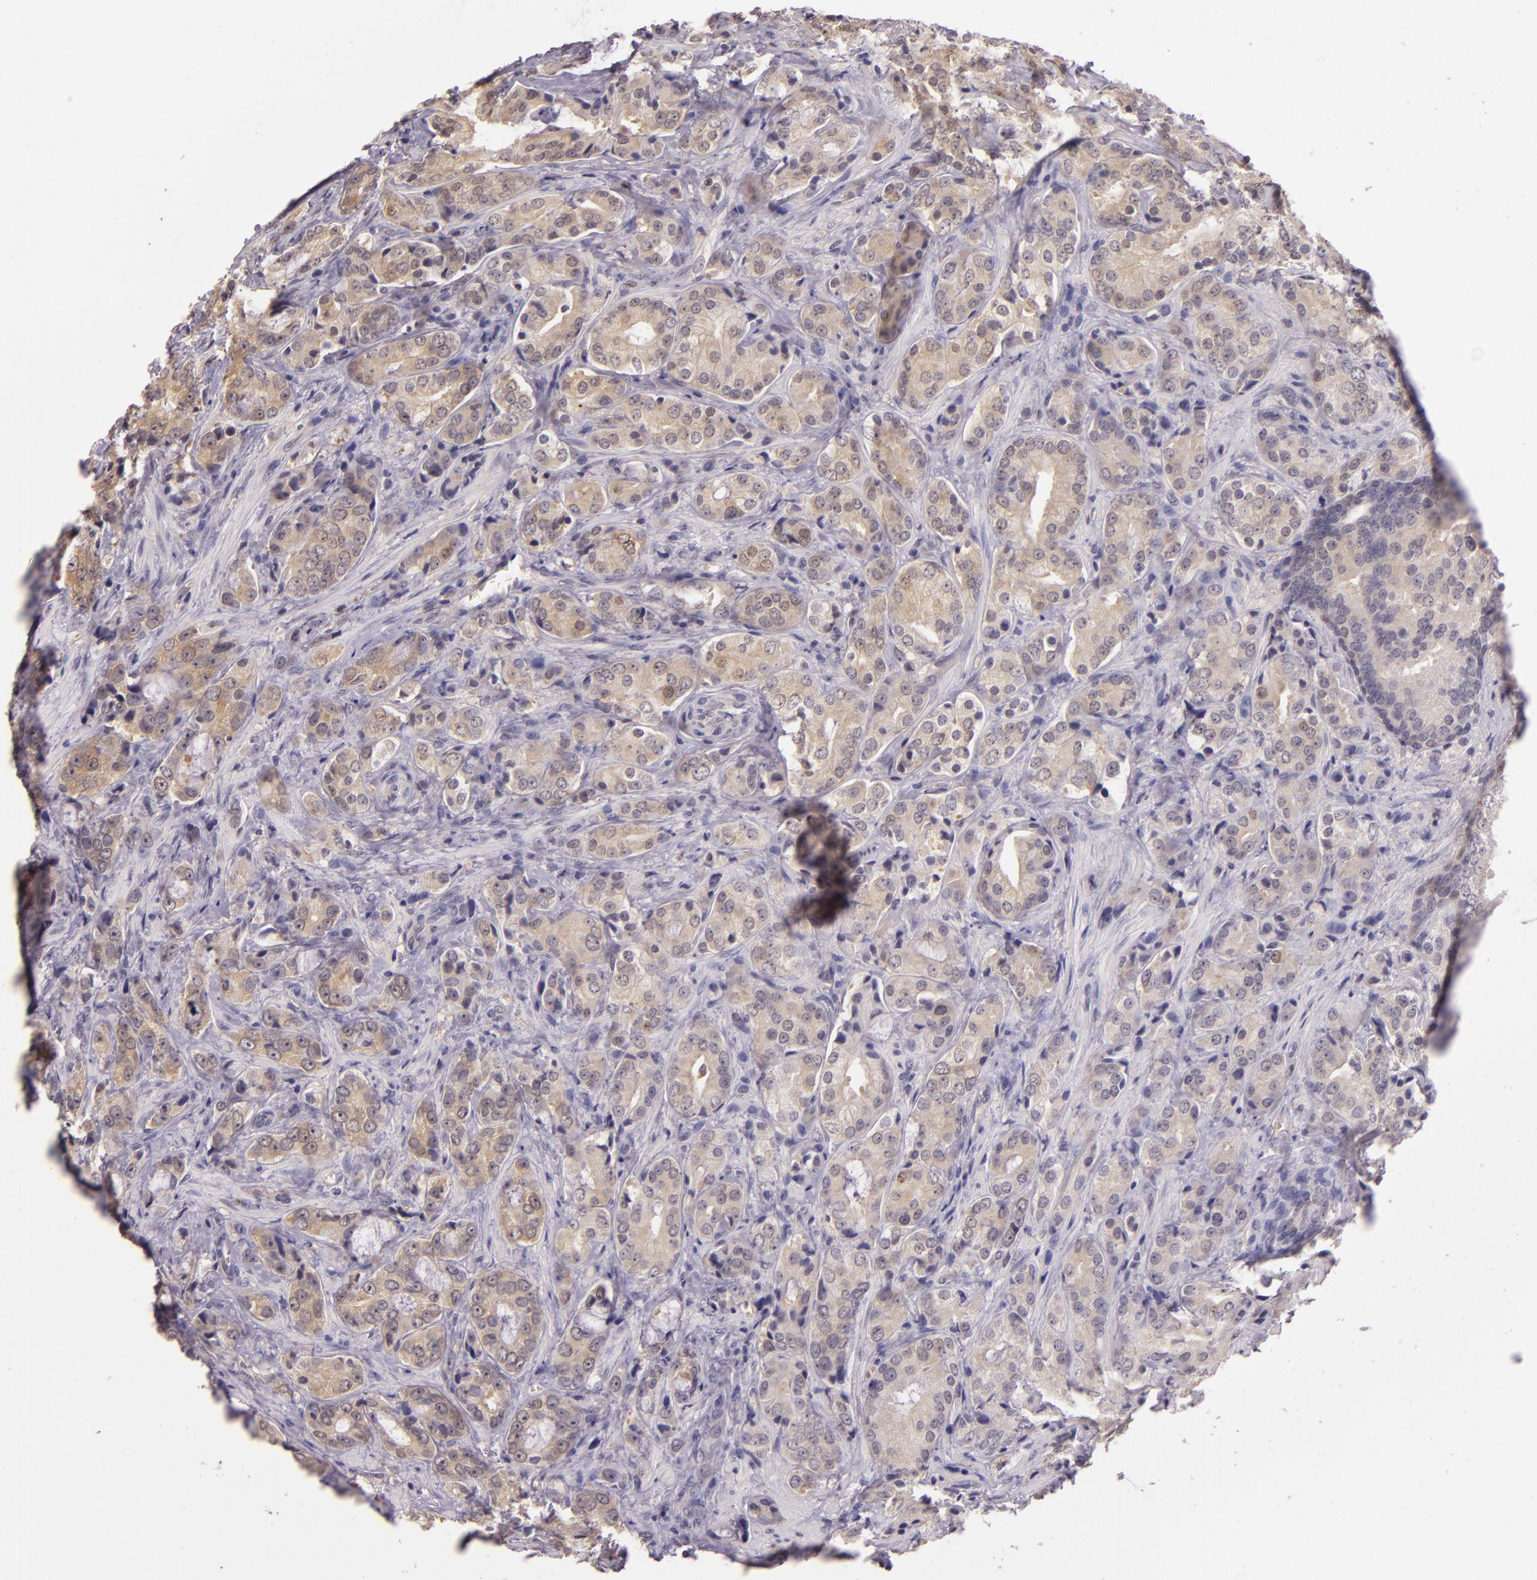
{"staining": {"intensity": "moderate", "quantity": "25%-75%", "location": "cytoplasmic/membranous"}, "tissue": "prostate cancer", "cell_type": "Tumor cells", "image_type": "cancer", "snomed": [{"axis": "morphology", "description": "Adenocarcinoma, Medium grade"}, {"axis": "topography", "description": "Prostate"}], "caption": "Prostate medium-grade adenocarcinoma tissue shows moderate cytoplasmic/membranous positivity in approximately 25%-75% of tumor cells", "gene": "HSPA8", "patient": {"sex": "male", "age": 70}}